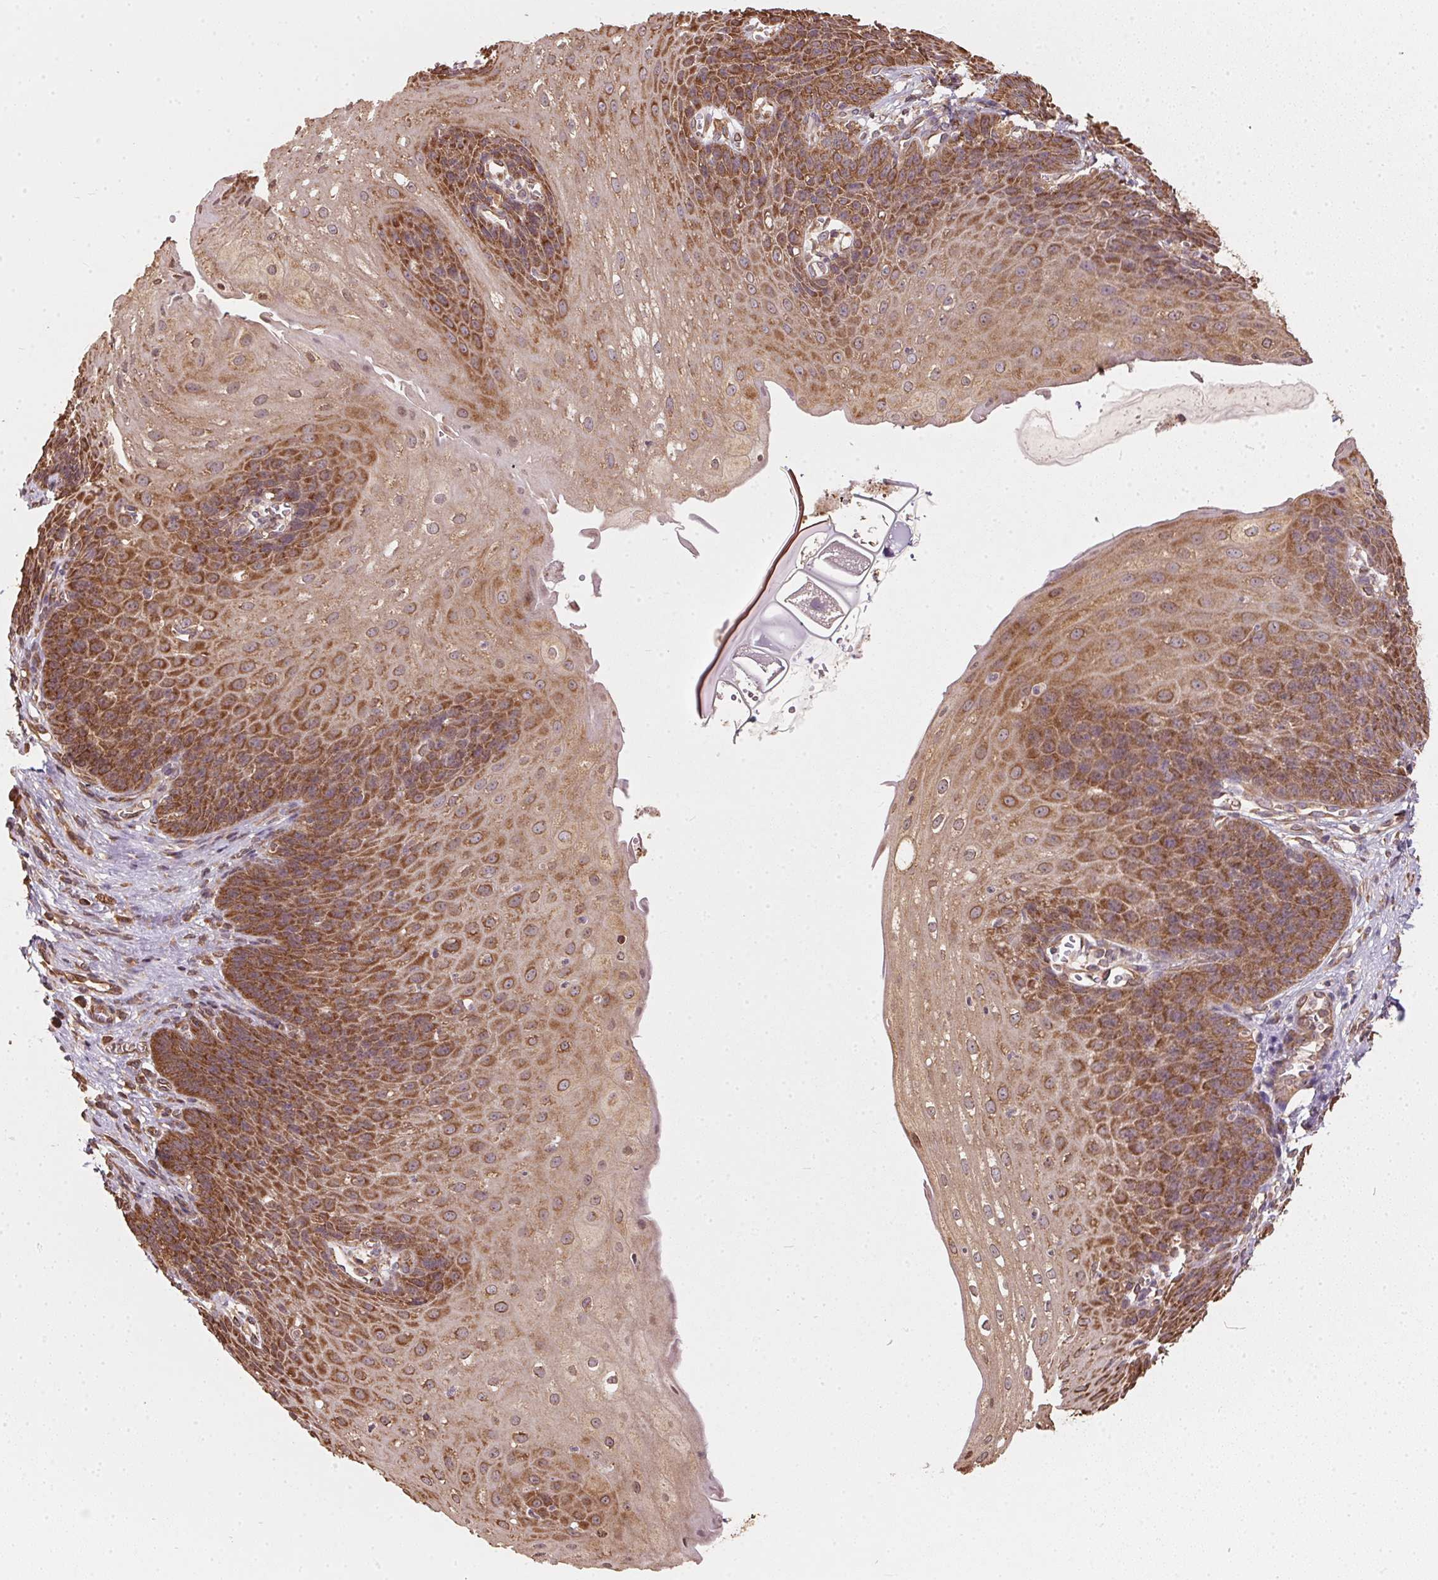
{"staining": {"intensity": "strong", "quantity": "25%-75%", "location": "cytoplasmic/membranous"}, "tissue": "esophagus", "cell_type": "Squamous epithelial cells", "image_type": "normal", "snomed": [{"axis": "morphology", "description": "Normal tissue, NOS"}, {"axis": "topography", "description": "Esophagus"}], "caption": "Immunohistochemistry photomicrograph of benign esophagus stained for a protein (brown), which displays high levels of strong cytoplasmic/membranous staining in about 25%-75% of squamous epithelial cells.", "gene": "EIF2S1", "patient": {"sex": "male", "age": 71}}